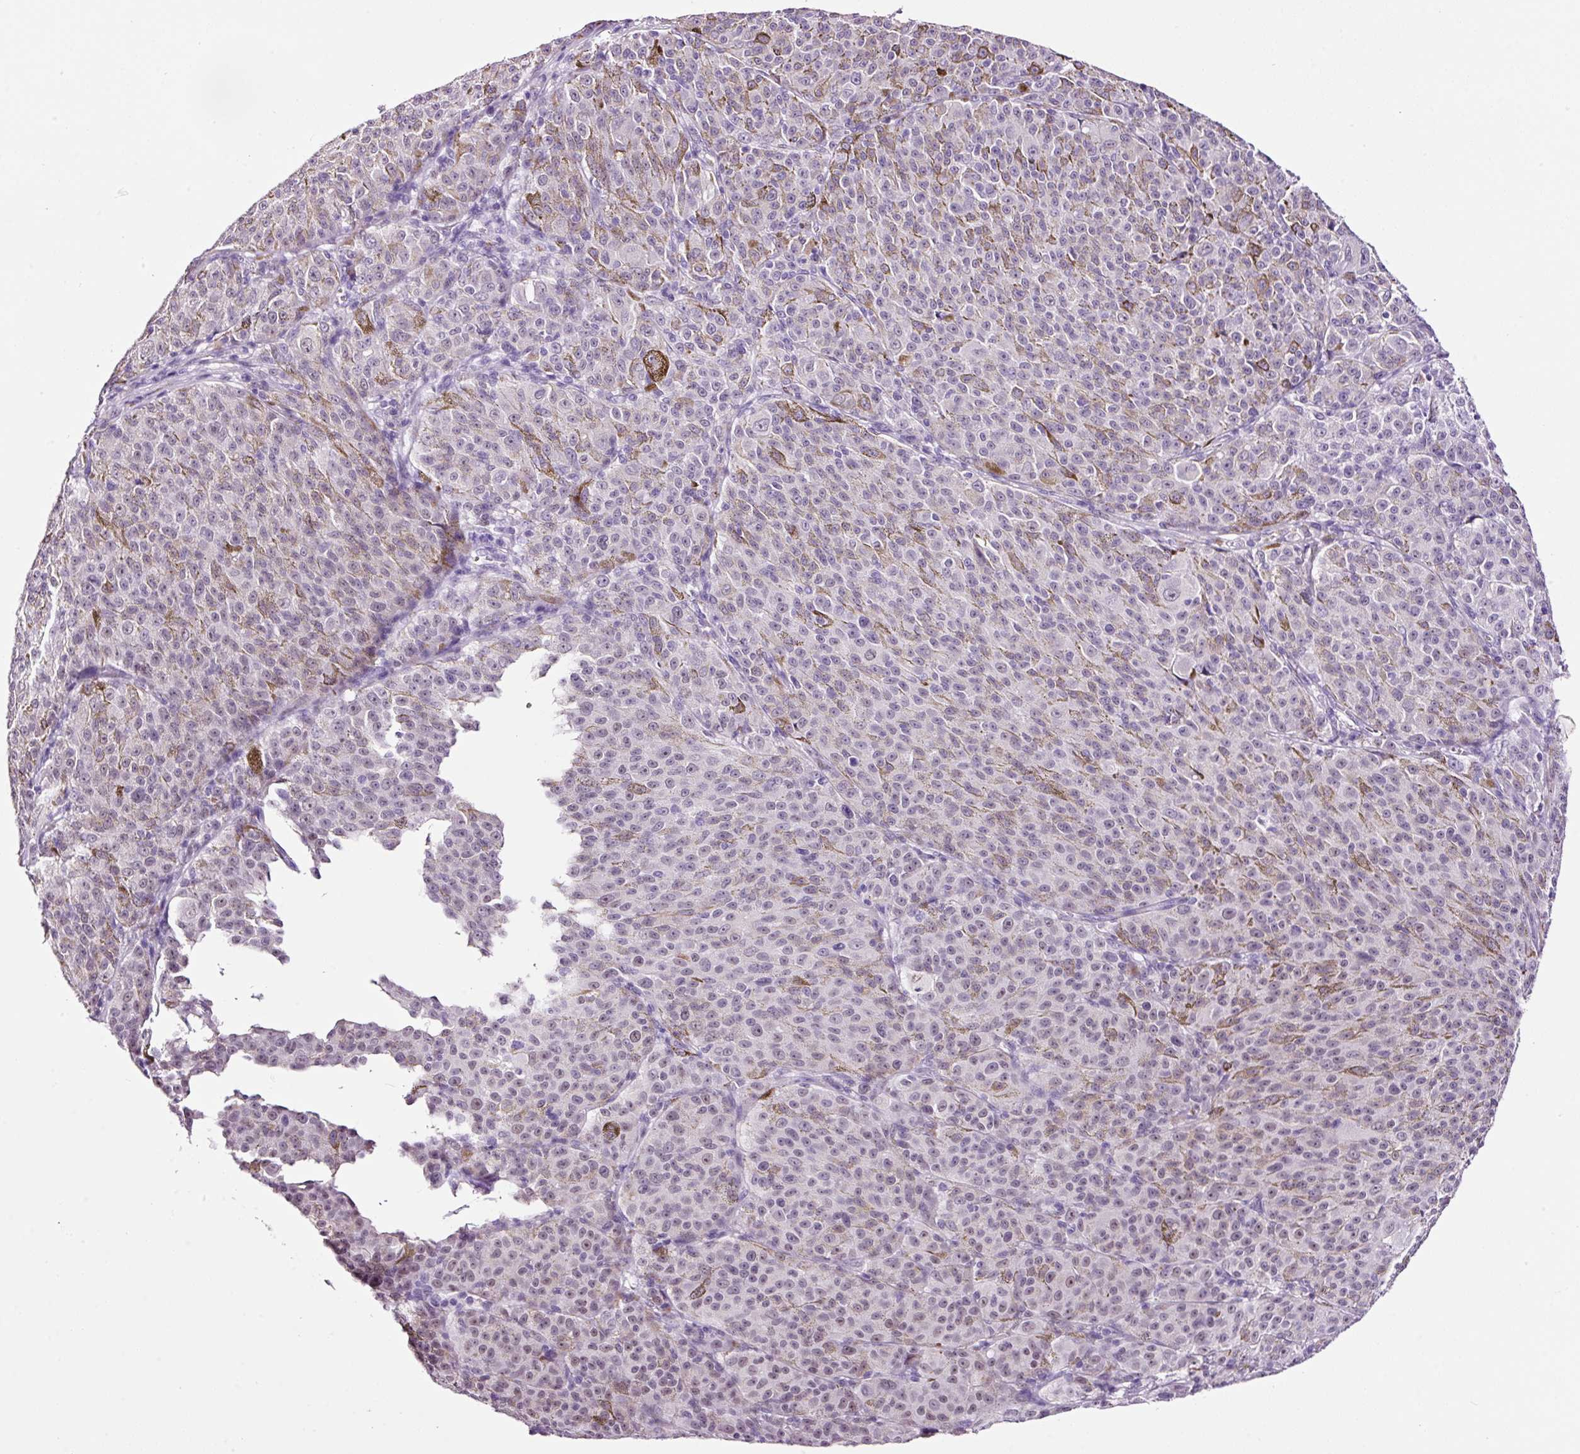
{"staining": {"intensity": "negative", "quantity": "none", "location": "none"}, "tissue": "melanoma", "cell_type": "Tumor cells", "image_type": "cancer", "snomed": [{"axis": "morphology", "description": "Malignant melanoma, NOS"}, {"axis": "topography", "description": "Skin"}], "caption": "High power microscopy micrograph of an immunohistochemistry (IHC) micrograph of melanoma, revealing no significant expression in tumor cells.", "gene": "RTF2", "patient": {"sex": "female", "age": 52}}